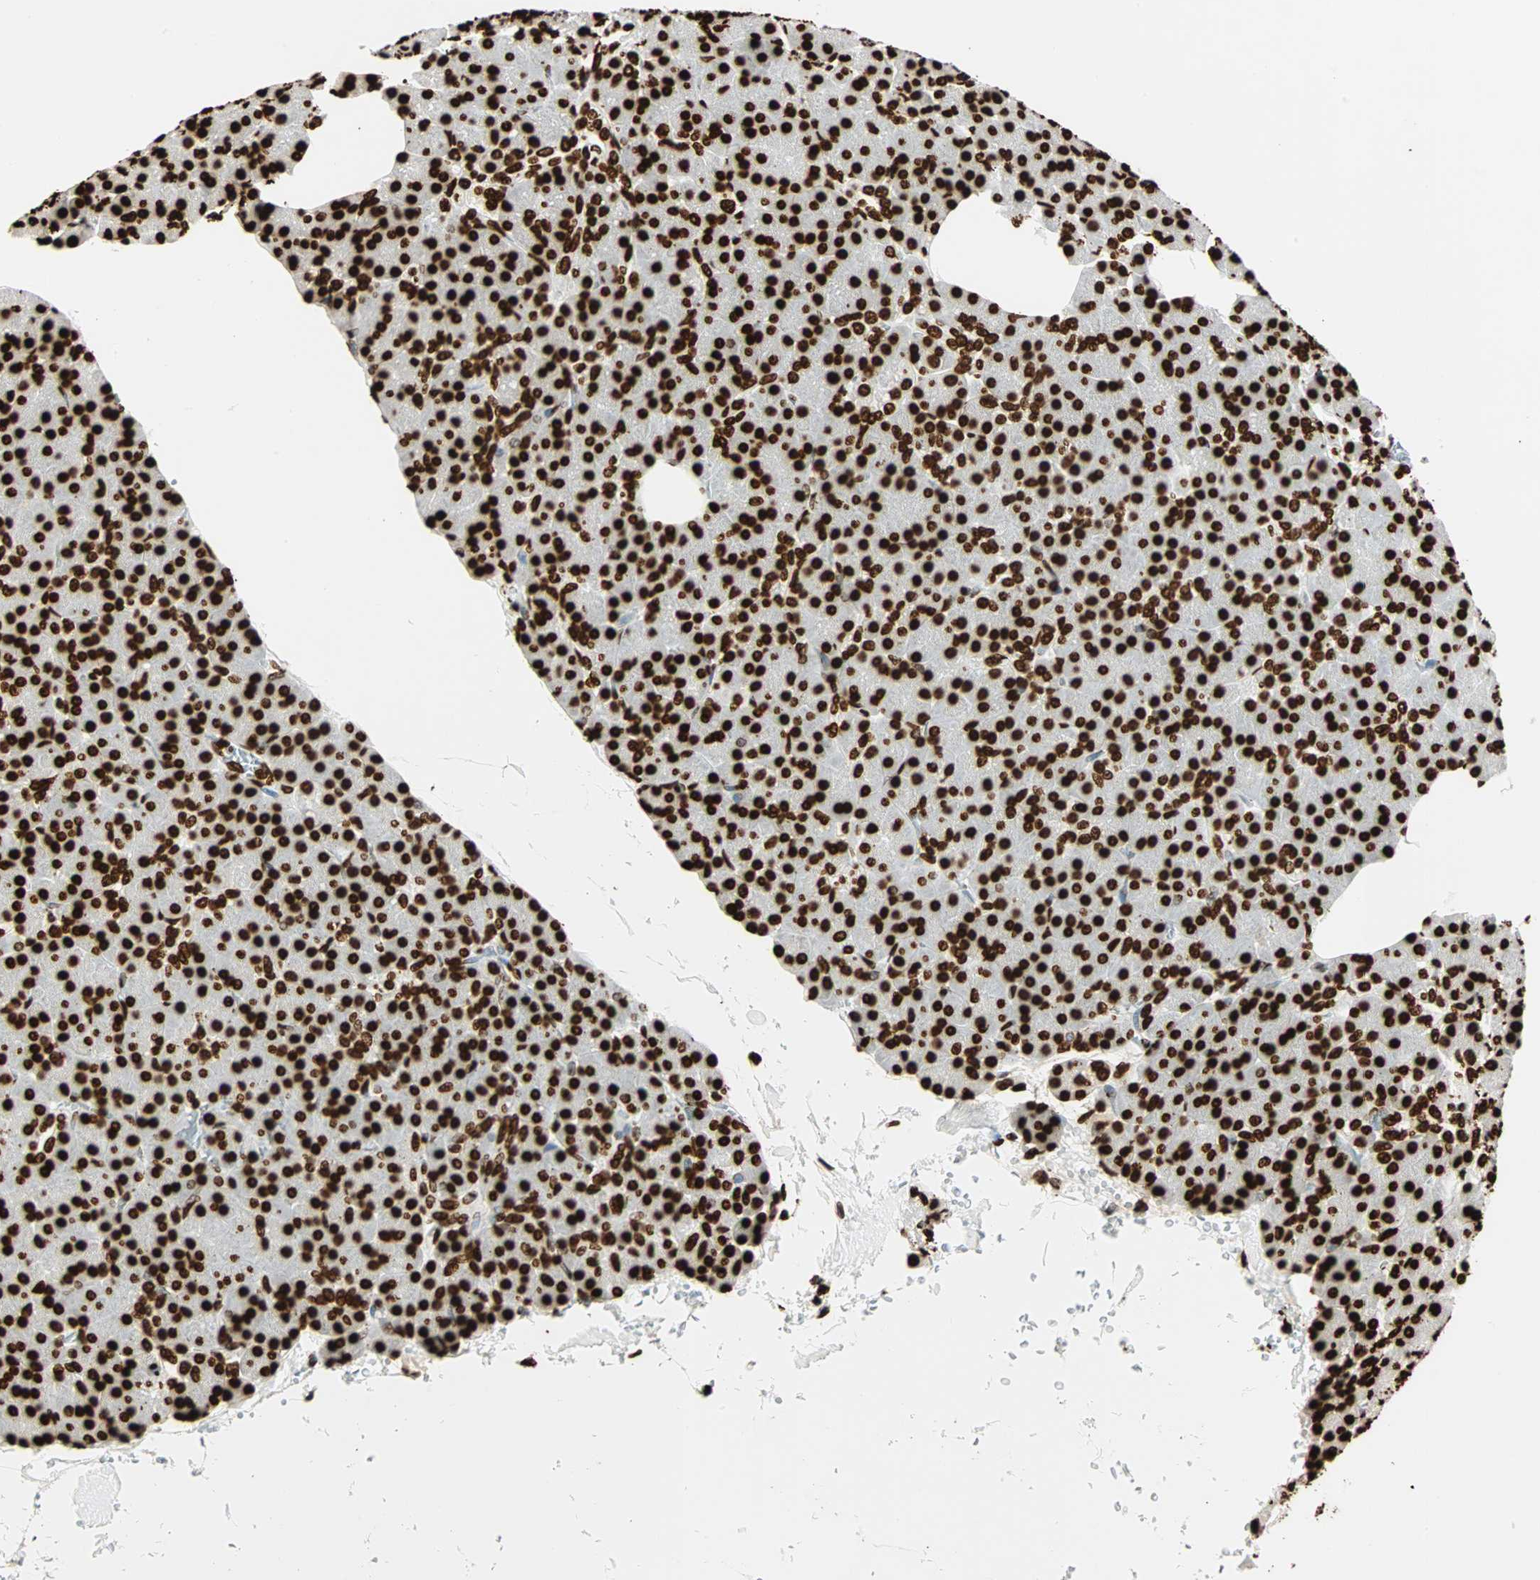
{"staining": {"intensity": "strong", "quantity": ">75%", "location": "nuclear"}, "tissue": "pancreas", "cell_type": "Exocrine glandular cells", "image_type": "normal", "snomed": [{"axis": "morphology", "description": "Normal tissue, NOS"}, {"axis": "topography", "description": "Pancreas"}], "caption": "Immunohistochemistry (IHC) image of unremarkable pancreas: pancreas stained using IHC shows high levels of strong protein expression localized specifically in the nuclear of exocrine glandular cells, appearing as a nuclear brown color.", "gene": "GLI2", "patient": {"sex": "female", "age": 43}}